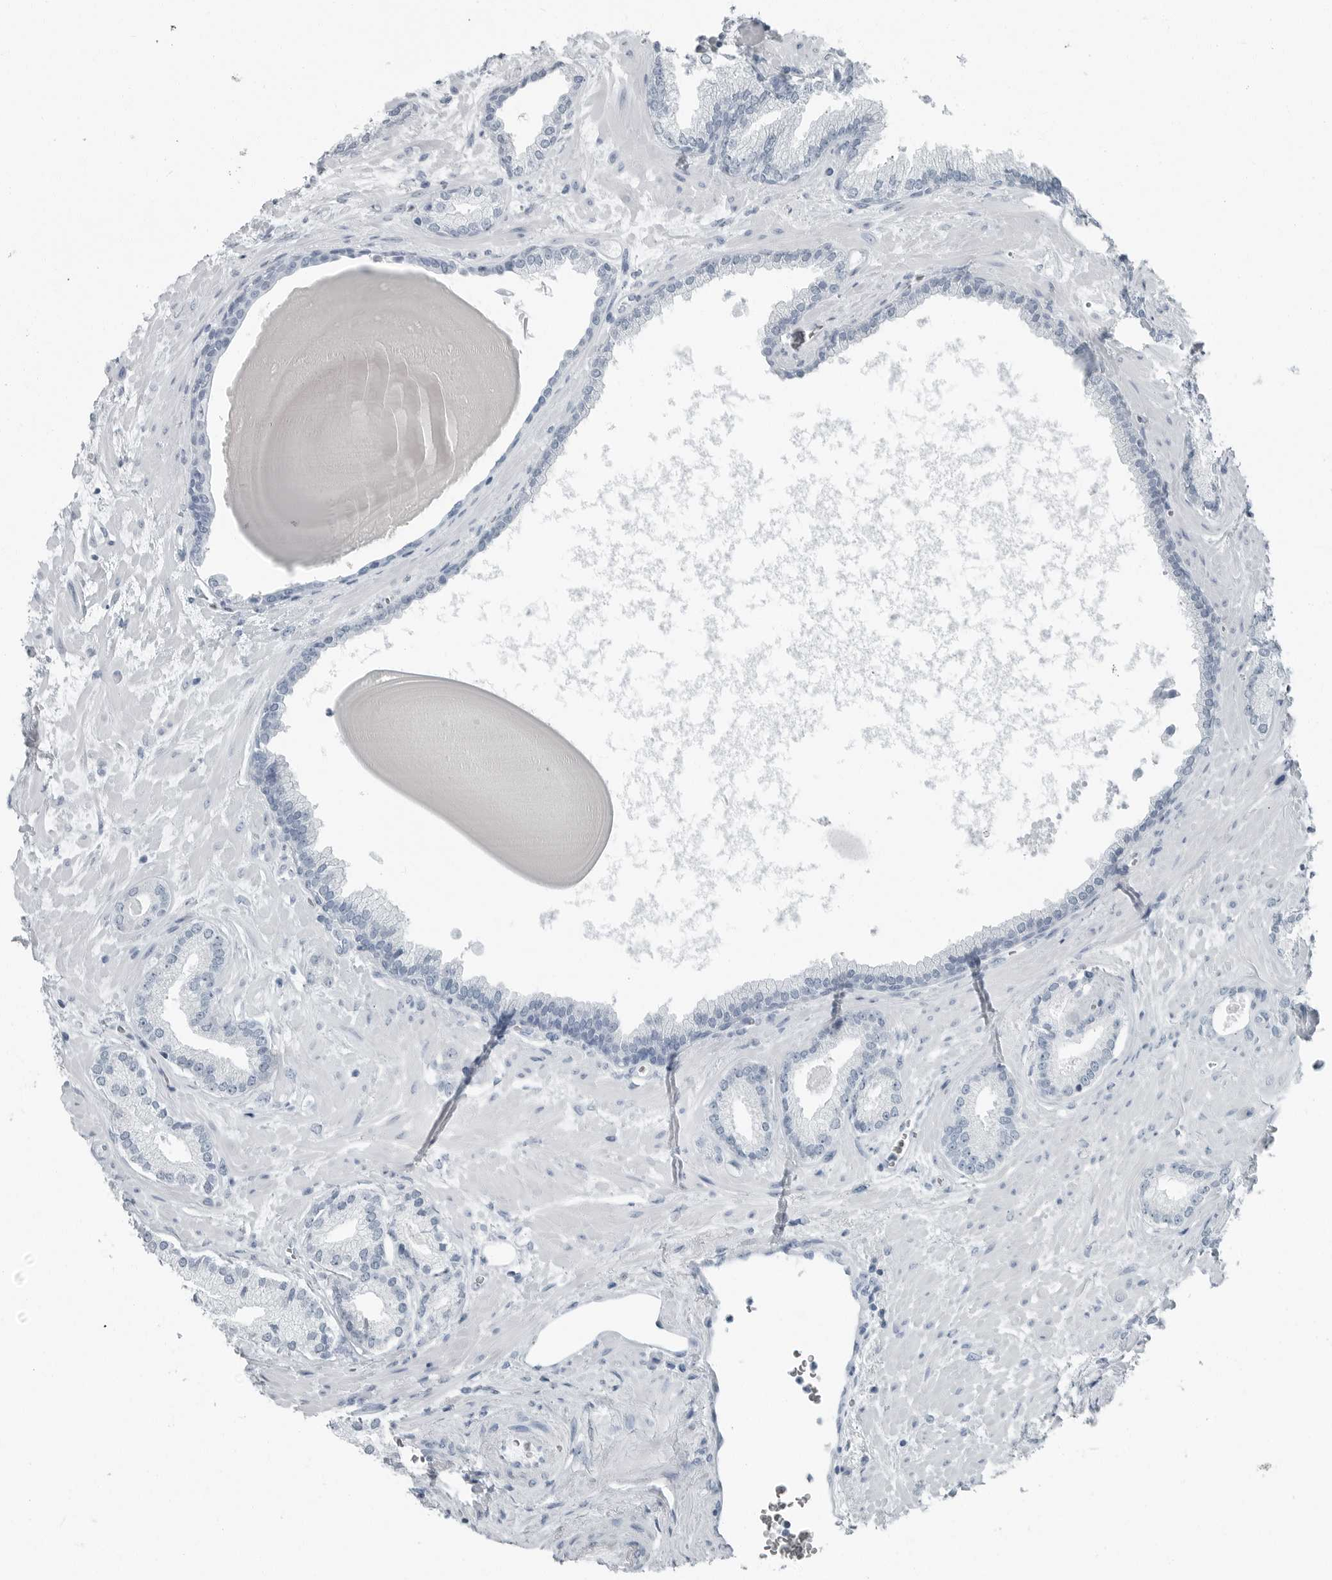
{"staining": {"intensity": "negative", "quantity": "none", "location": "none"}, "tissue": "prostate cancer", "cell_type": "Tumor cells", "image_type": "cancer", "snomed": [{"axis": "morphology", "description": "Adenocarcinoma, Low grade"}, {"axis": "topography", "description": "Prostate"}], "caption": "Tumor cells are negative for protein expression in human prostate cancer (adenocarcinoma (low-grade)). Brightfield microscopy of immunohistochemistry (IHC) stained with DAB (3,3'-diaminobenzidine) (brown) and hematoxylin (blue), captured at high magnification.", "gene": "ZPBP2", "patient": {"sex": "male", "age": 70}}